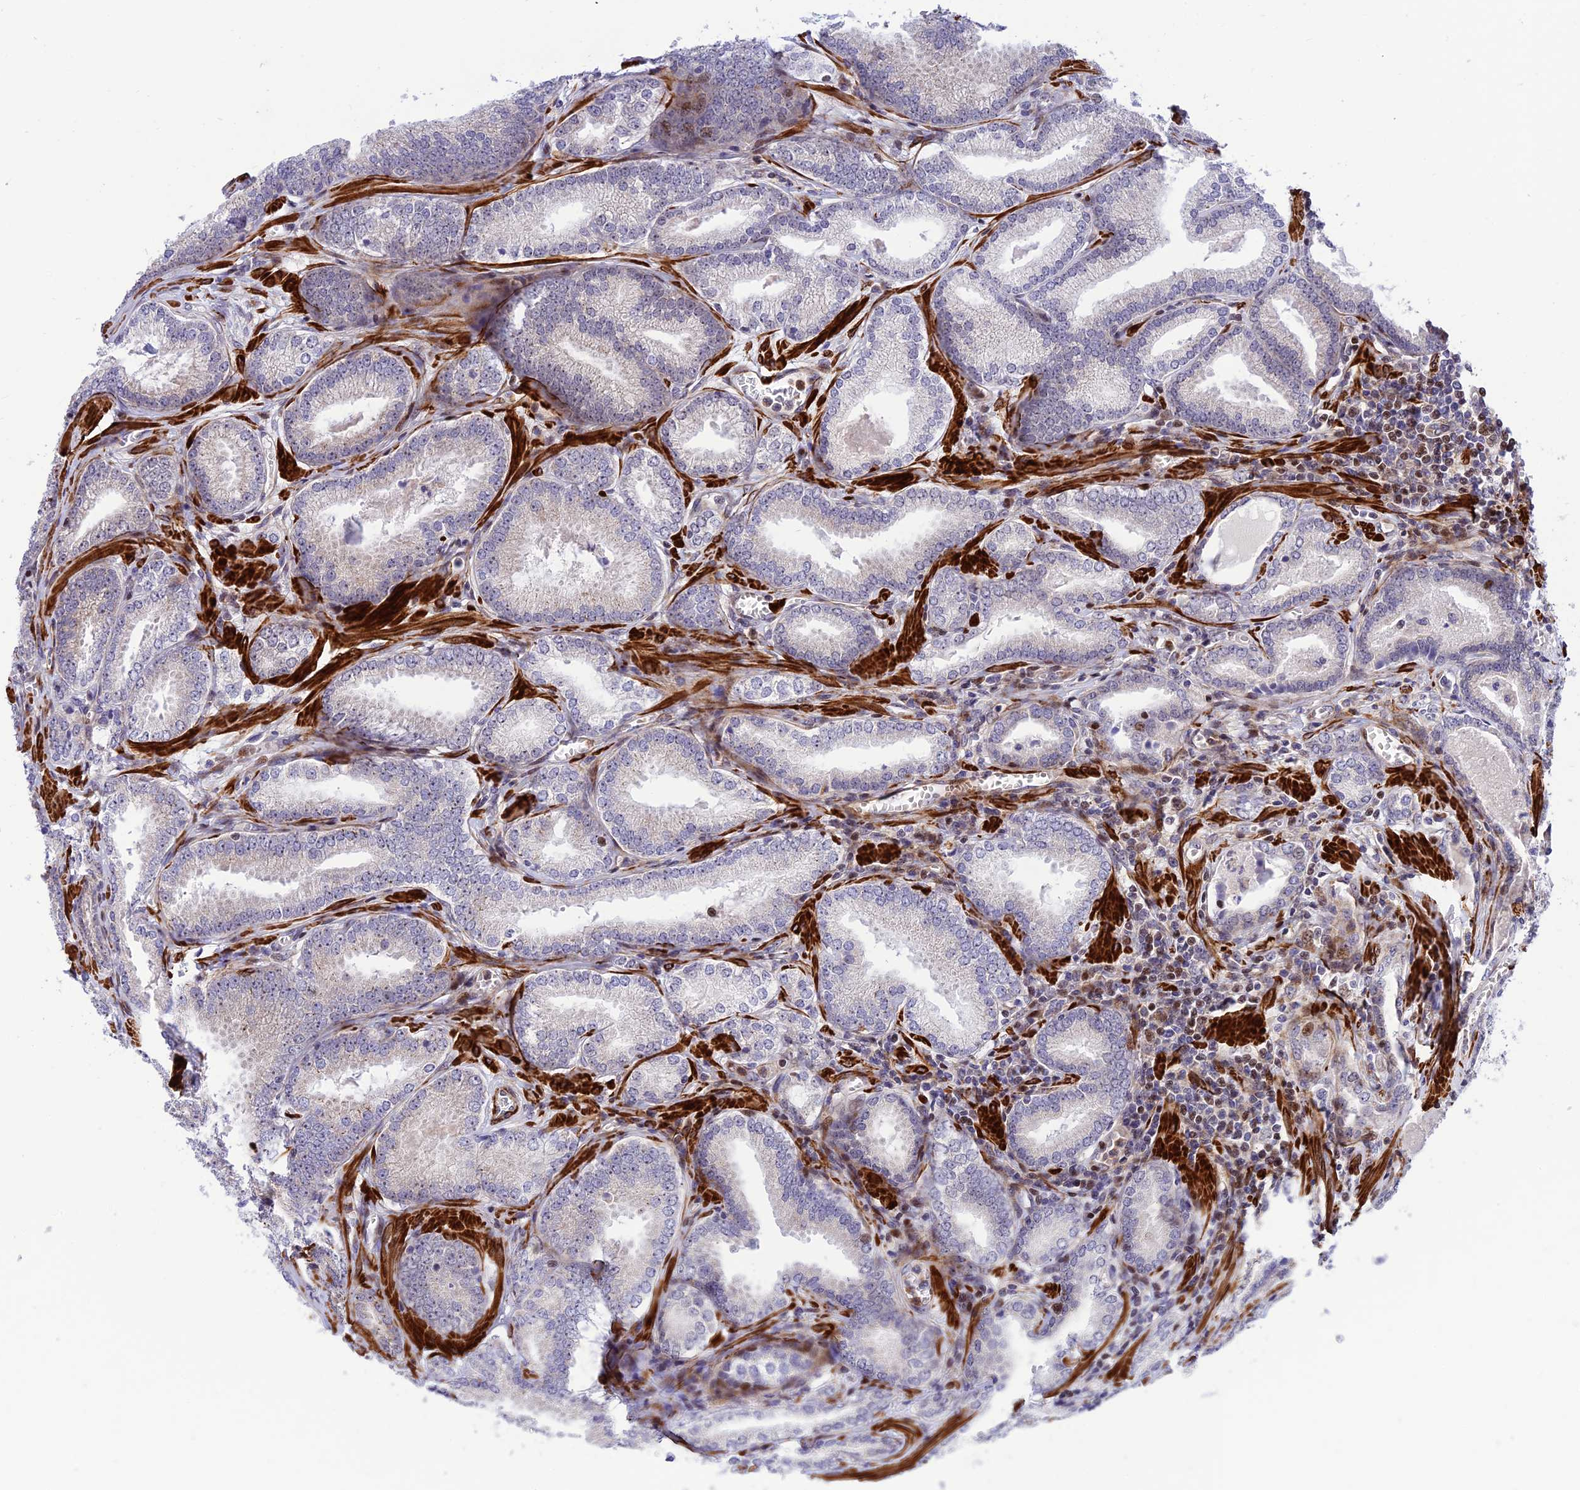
{"staining": {"intensity": "negative", "quantity": "none", "location": "none"}, "tissue": "prostate cancer", "cell_type": "Tumor cells", "image_type": "cancer", "snomed": [{"axis": "morphology", "description": "Adenocarcinoma, Low grade"}, {"axis": "topography", "description": "Prostate"}], "caption": "This is an immunohistochemistry (IHC) photomicrograph of prostate cancer. There is no expression in tumor cells.", "gene": "KBTBD7", "patient": {"sex": "male", "age": 60}}